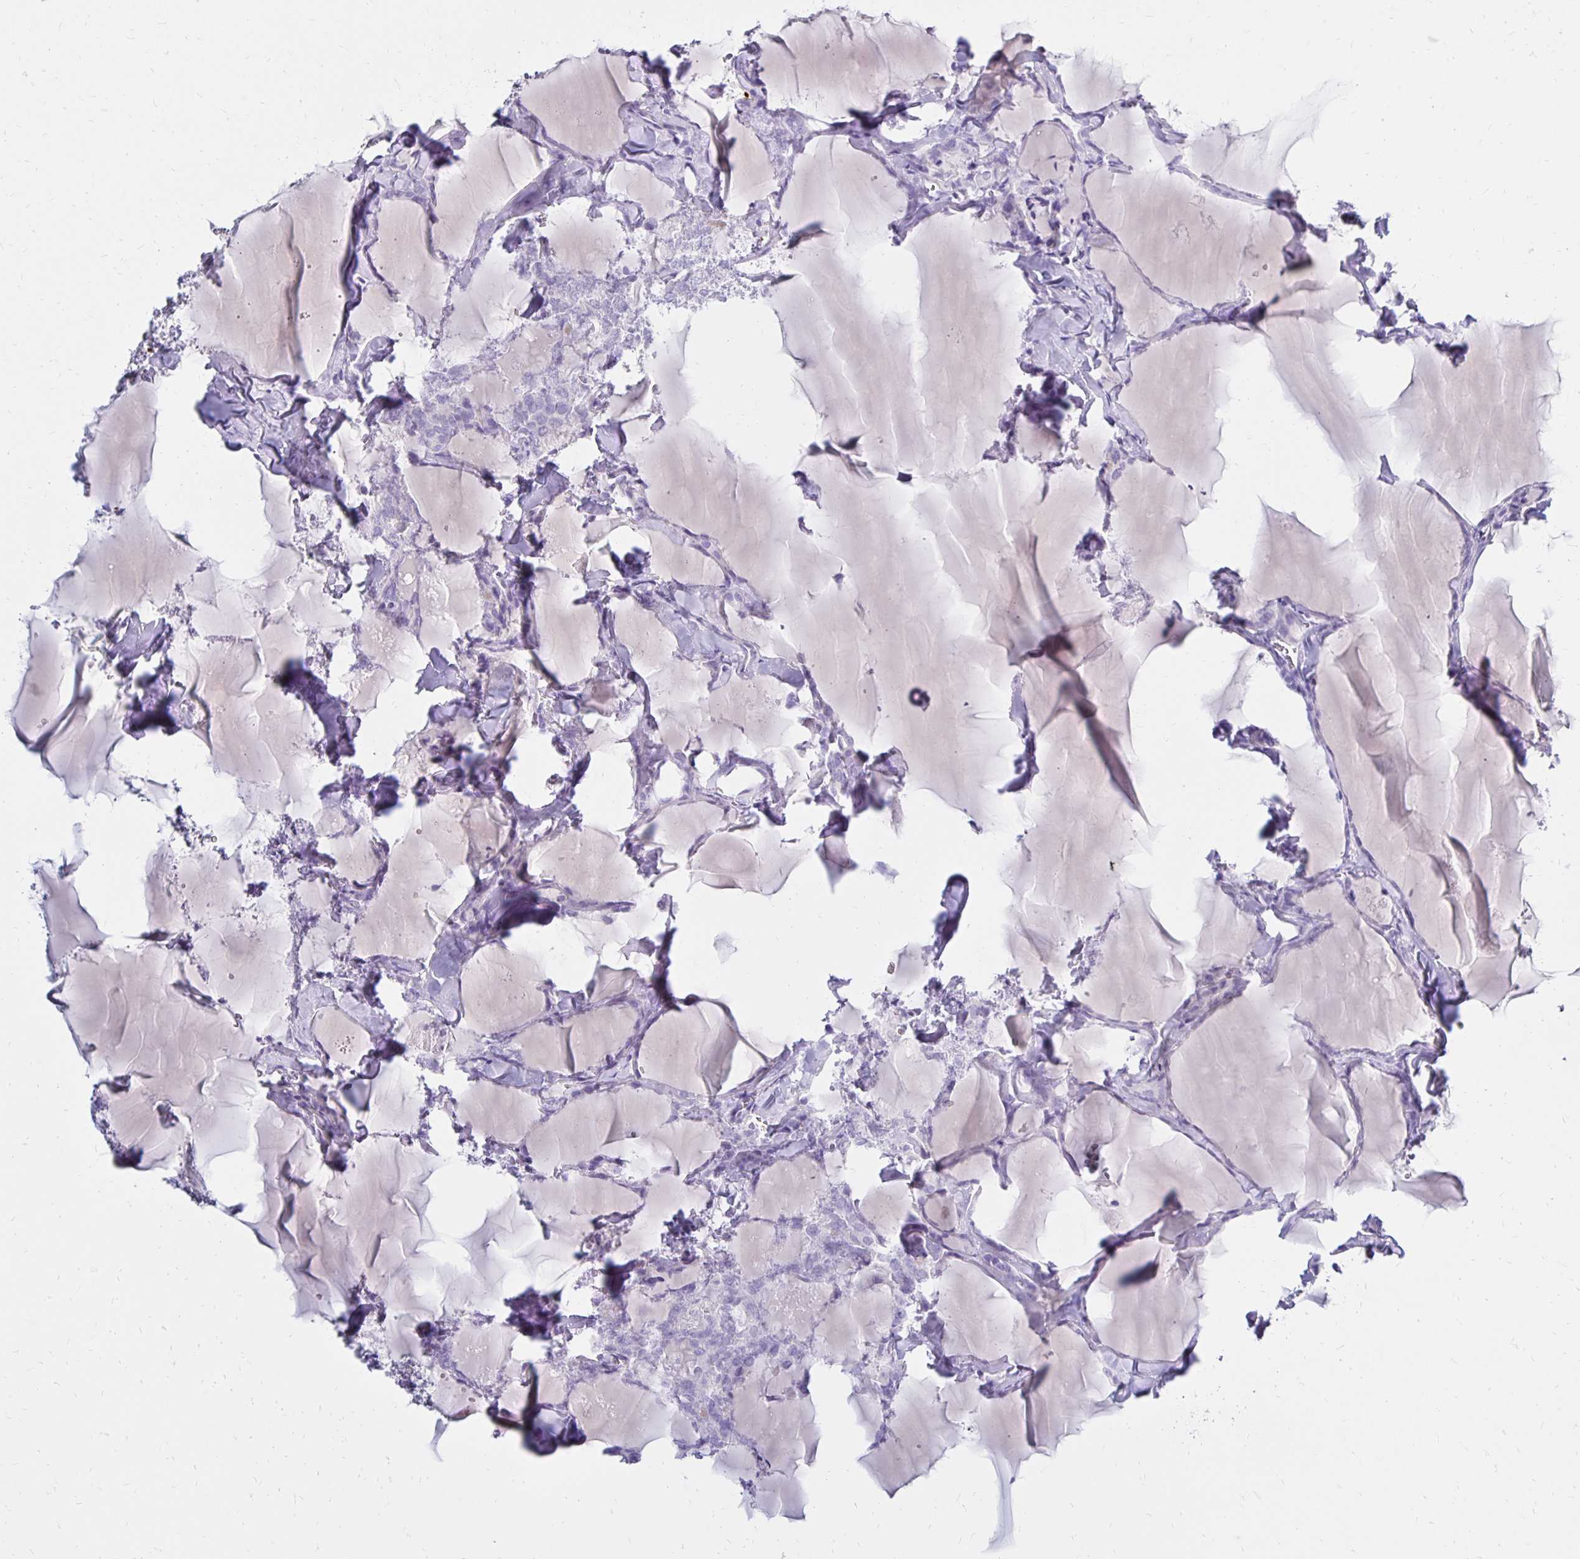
{"staining": {"intensity": "negative", "quantity": "none", "location": "none"}, "tissue": "thyroid cancer", "cell_type": "Tumor cells", "image_type": "cancer", "snomed": [{"axis": "morphology", "description": "Papillary adenocarcinoma, NOS"}, {"axis": "topography", "description": "Thyroid gland"}], "caption": "The image exhibits no staining of tumor cells in thyroid cancer (papillary adenocarcinoma).", "gene": "FNTB", "patient": {"sex": "male", "age": 30}}